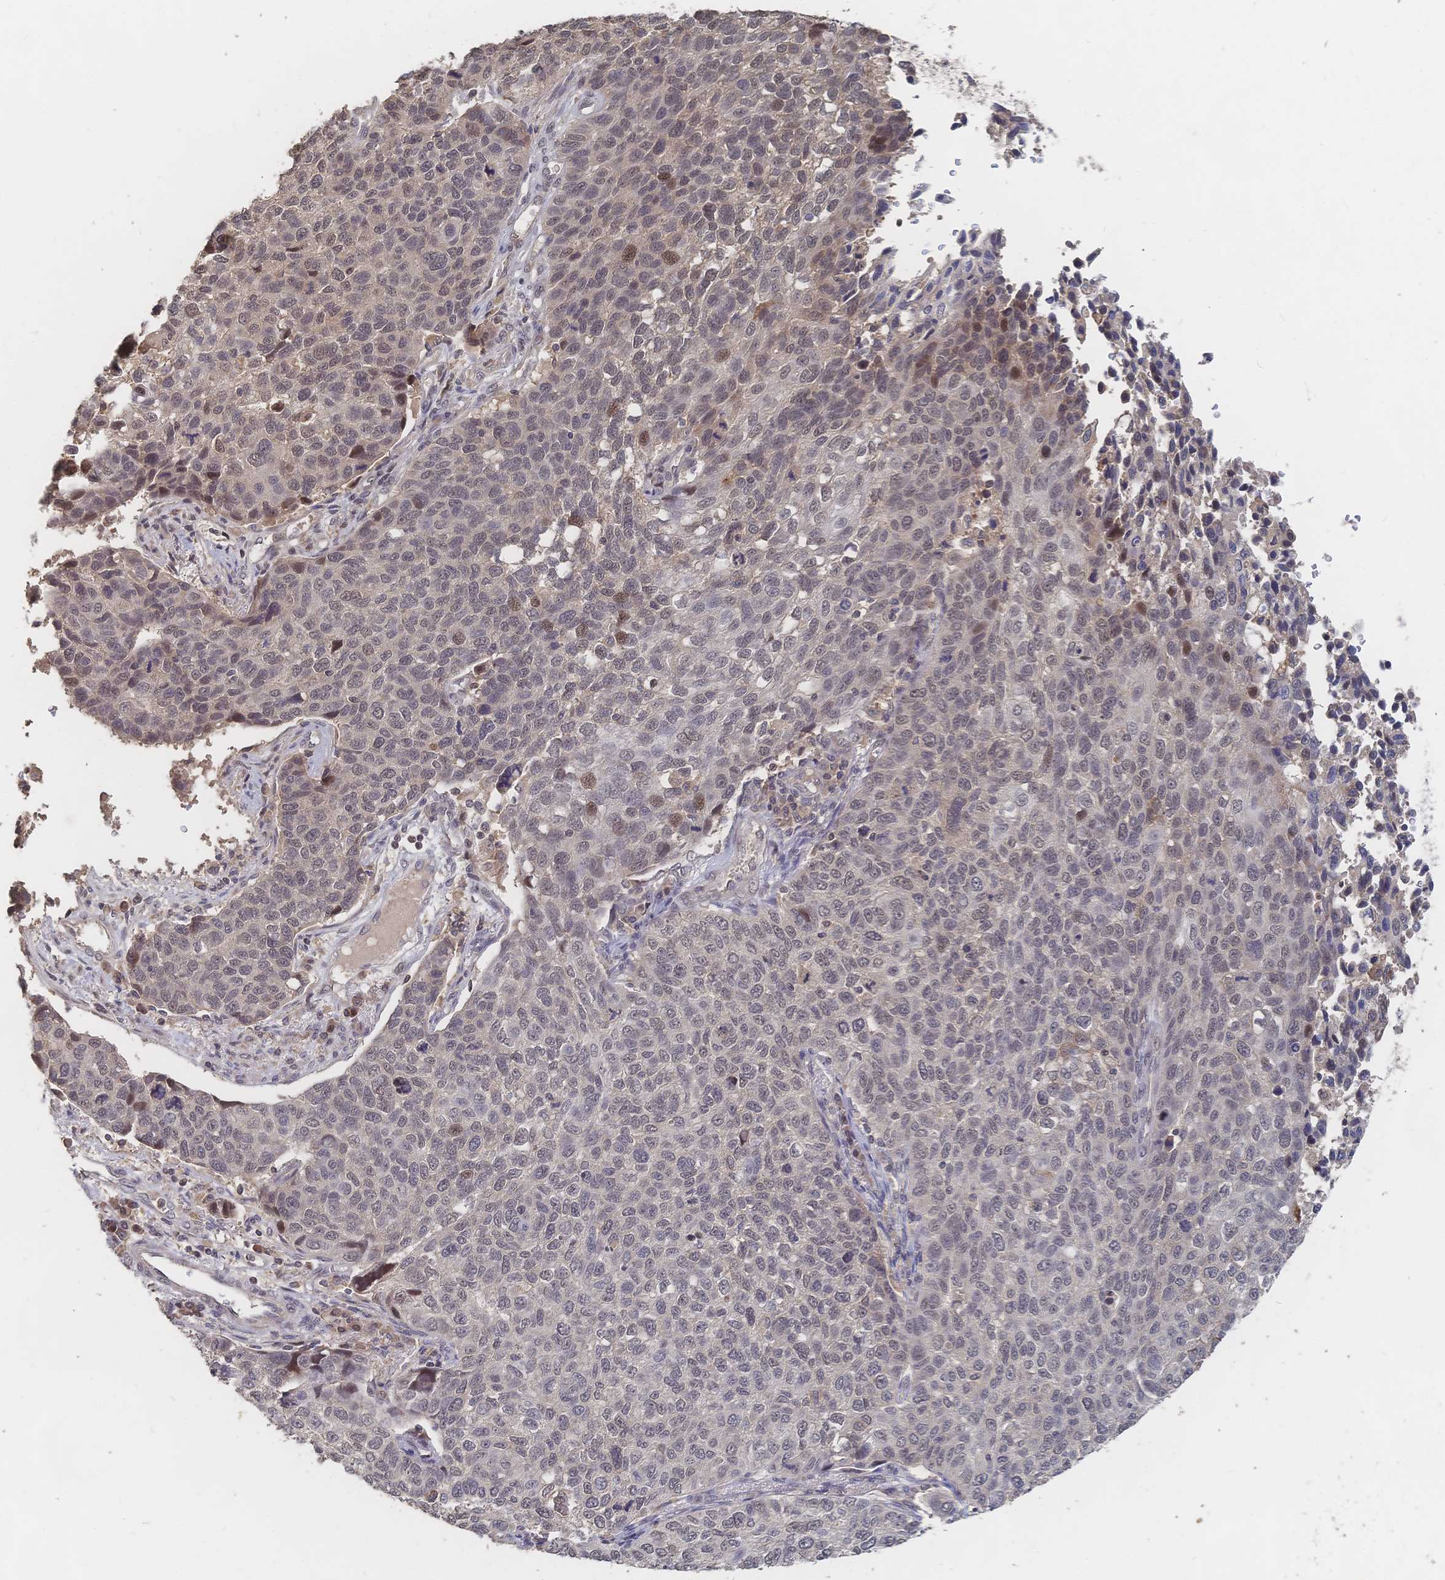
{"staining": {"intensity": "weak", "quantity": "<25%", "location": "nuclear"}, "tissue": "lung cancer", "cell_type": "Tumor cells", "image_type": "cancer", "snomed": [{"axis": "morphology", "description": "Squamous cell carcinoma, NOS"}, {"axis": "topography", "description": "Lymph node"}, {"axis": "topography", "description": "Lung"}], "caption": "Immunohistochemistry micrograph of neoplastic tissue: human lung squamous cell carcinoma stained with DAB (3,3'-diaminobenzidine) displays no significant protein expression in tumor cells.", "gene": "LRP5", "patient": {"sex": "male", "age": 61}}